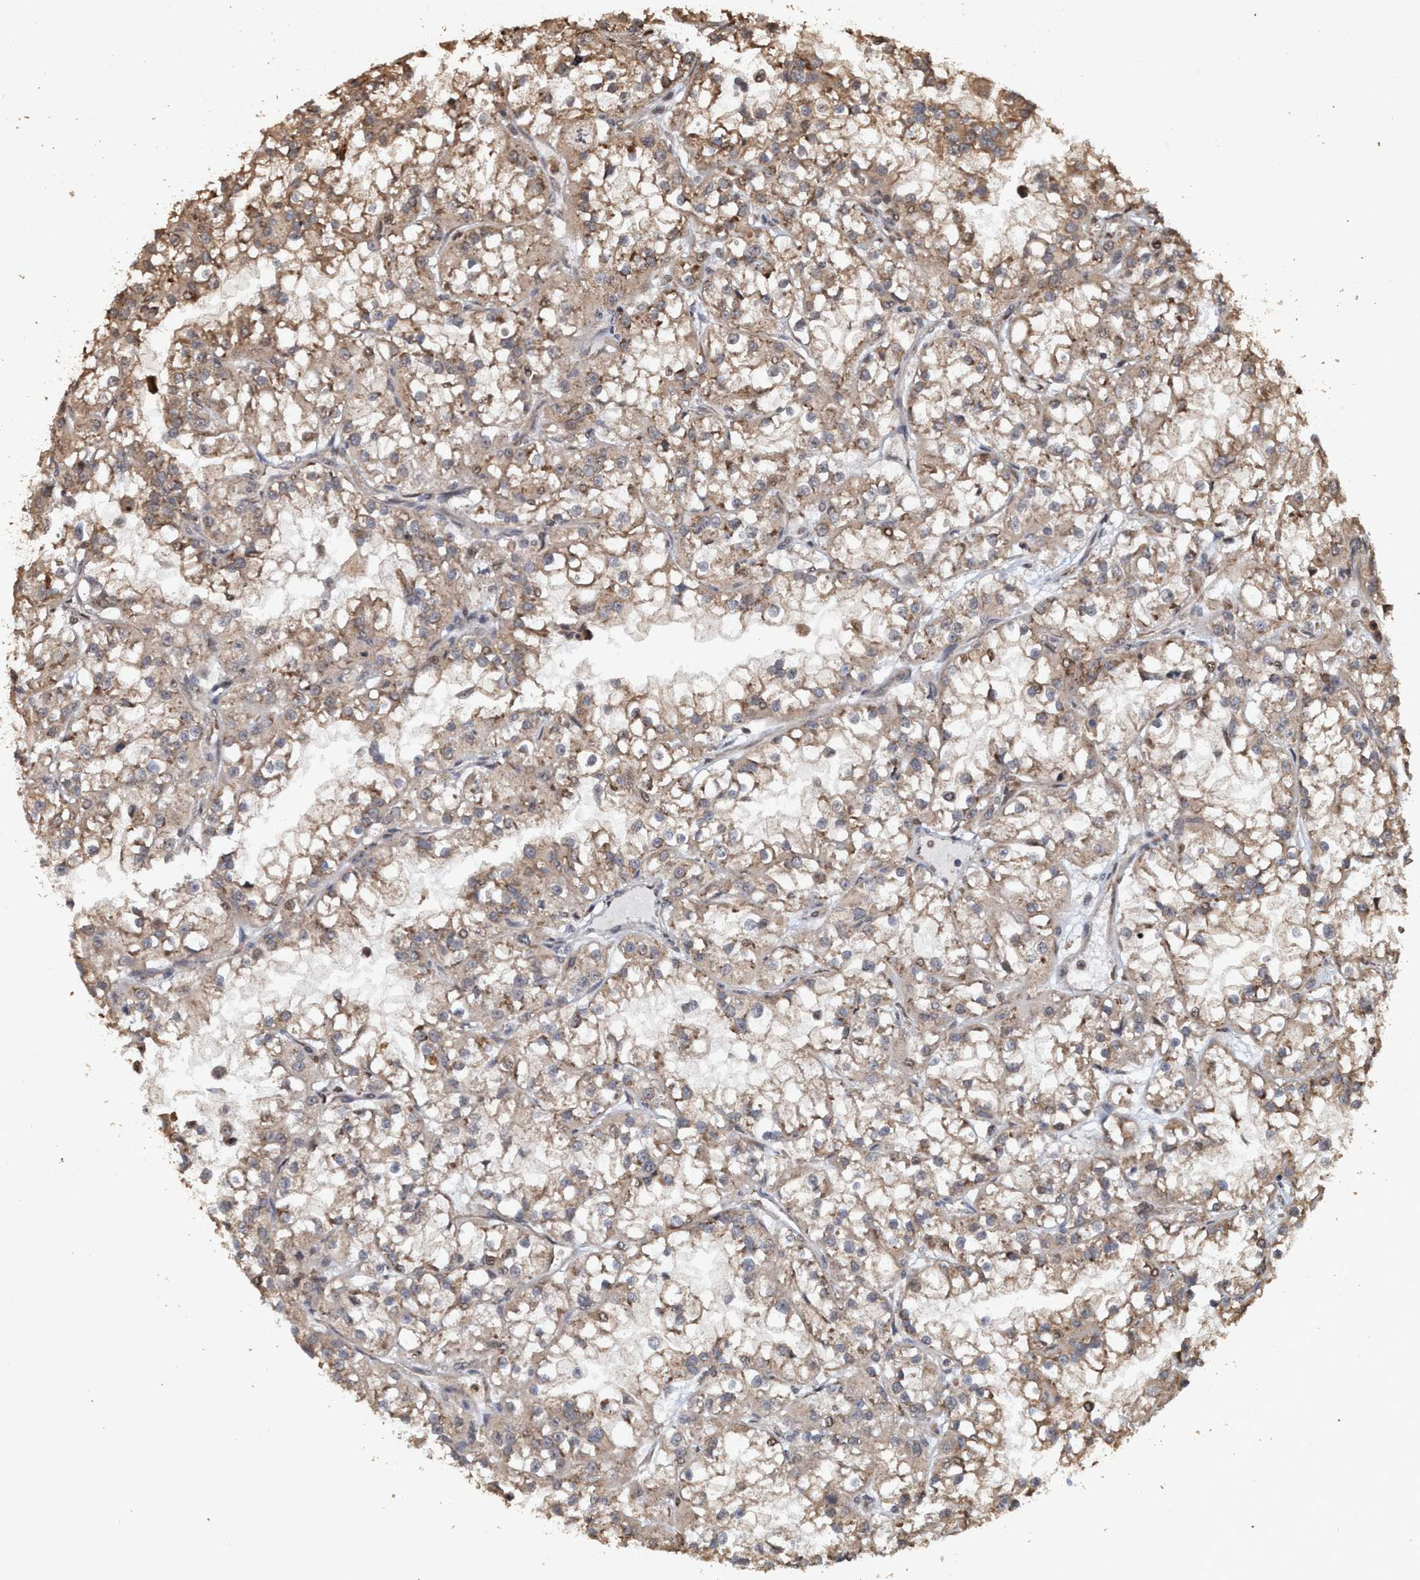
{"staining": {"intensity": "weak", "quantity": "<25%", "location": "cytoplasmic/membranous"}, "tissue": "renal cancer", "cell_type": "Tumor cells", "image_type": "cancer", "snomed": [{"axis": "morphology", "description": "Adenocarcinoma, NOS"}, {"axis": "topography", "description": "Kidney"}], "caption": "High power microscopy image of an IHC photomicrograph of renal cancer (adenocarcinoma), revealing no significant positivity in tumor cells. Nuclei are stained in blue.", "gene": "TRPC7", "patient": {"sex": "female", "age": 52}}